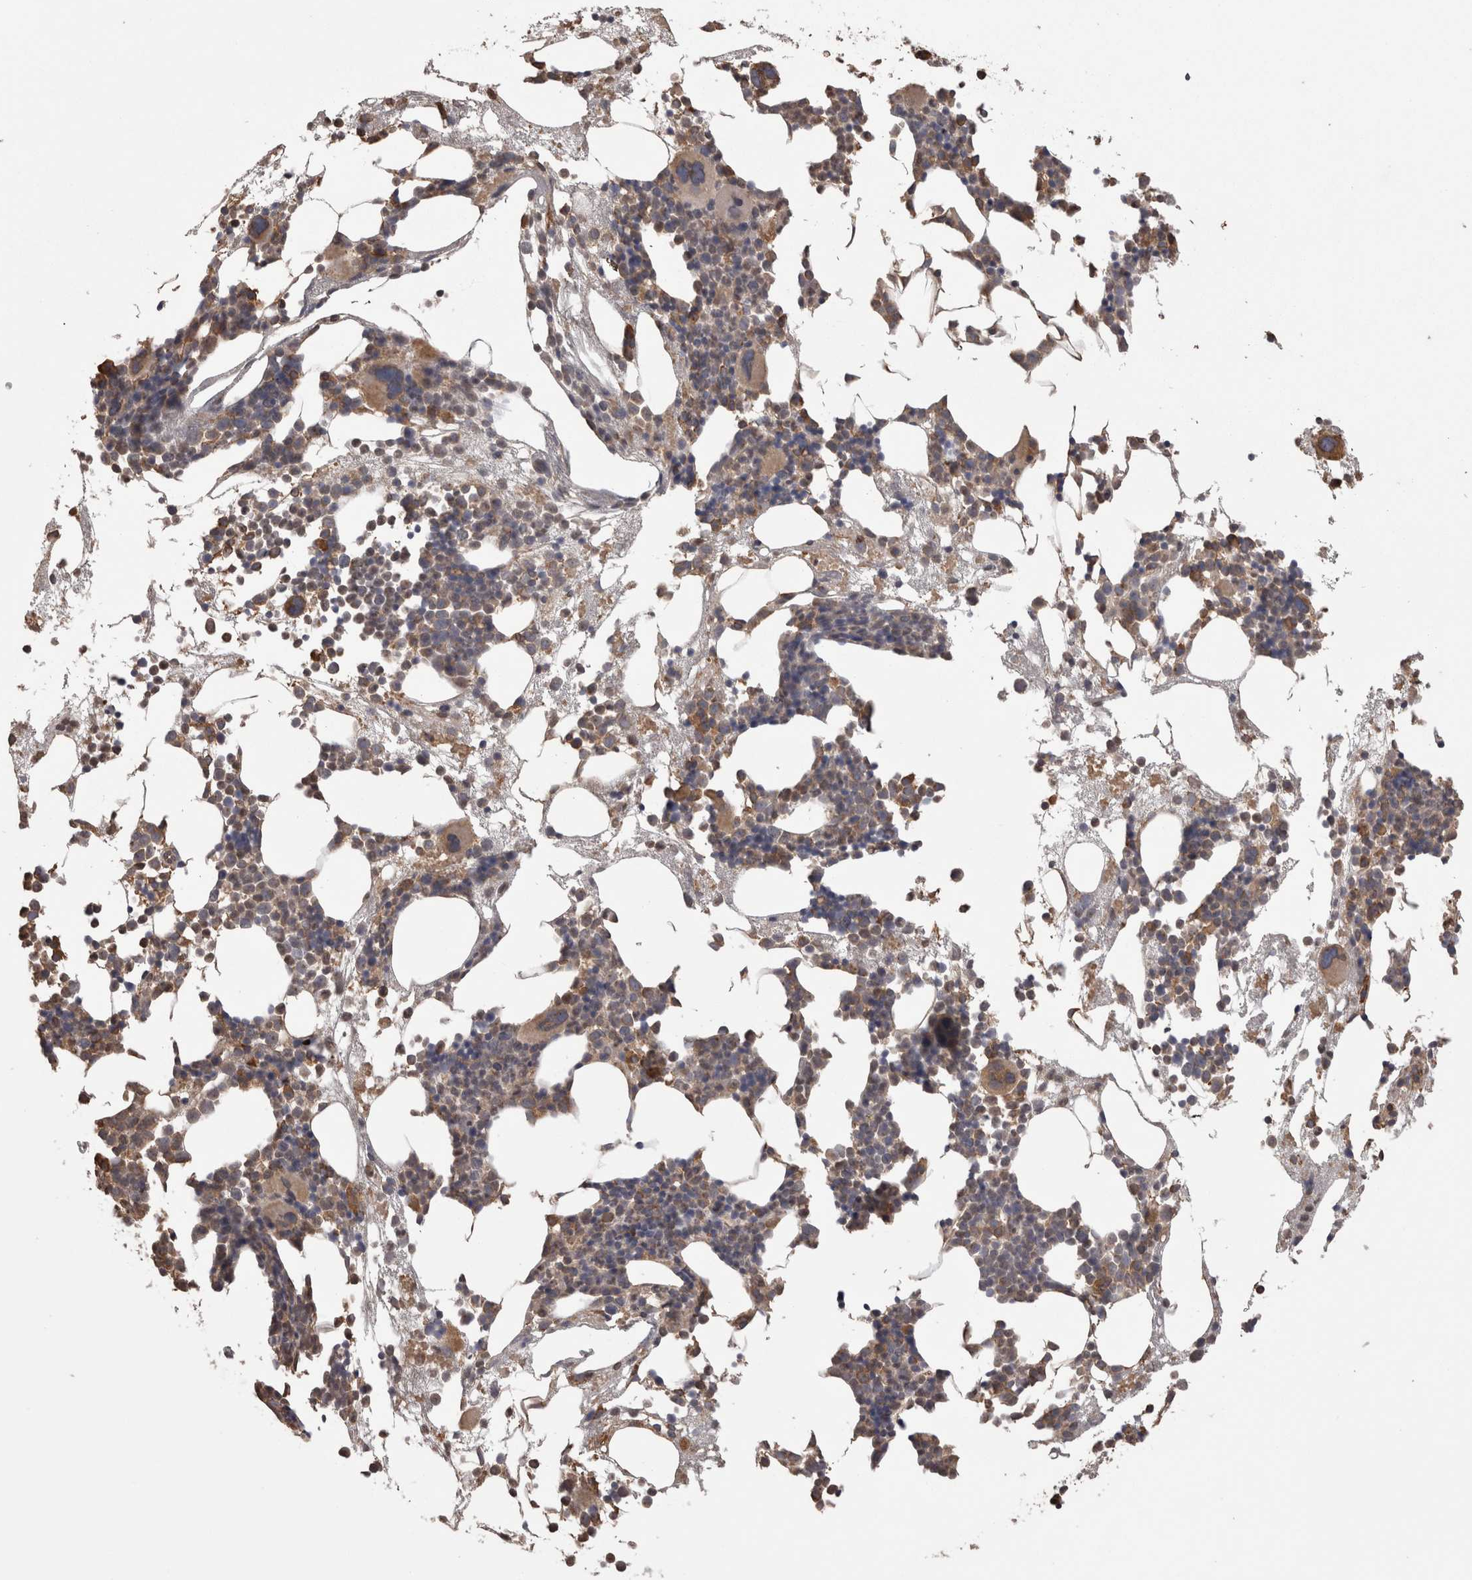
{"staining": {"intensity": "strong", "quantity": "25%-75%", "location": "cytoplasmic/membranous"}, "tissue": "bone marrow", "cell_type": "Hematopoietic cells", "image_type": "normal", "snomed": [{"axis": "morphology", "description": "Normal tissue, NOS"}, {"axis": "morphology", "description": "Inflammation, NOS"}, {"axis": "topography", "description": "Bone marrow"}], "caption": "An image of human bone marrow stained for a protein displays strong cytoplasmic/membranous brown staining in hematopoietic cells.", "gene": "PON2", "patient": {"sex": "female", "age": 81}}